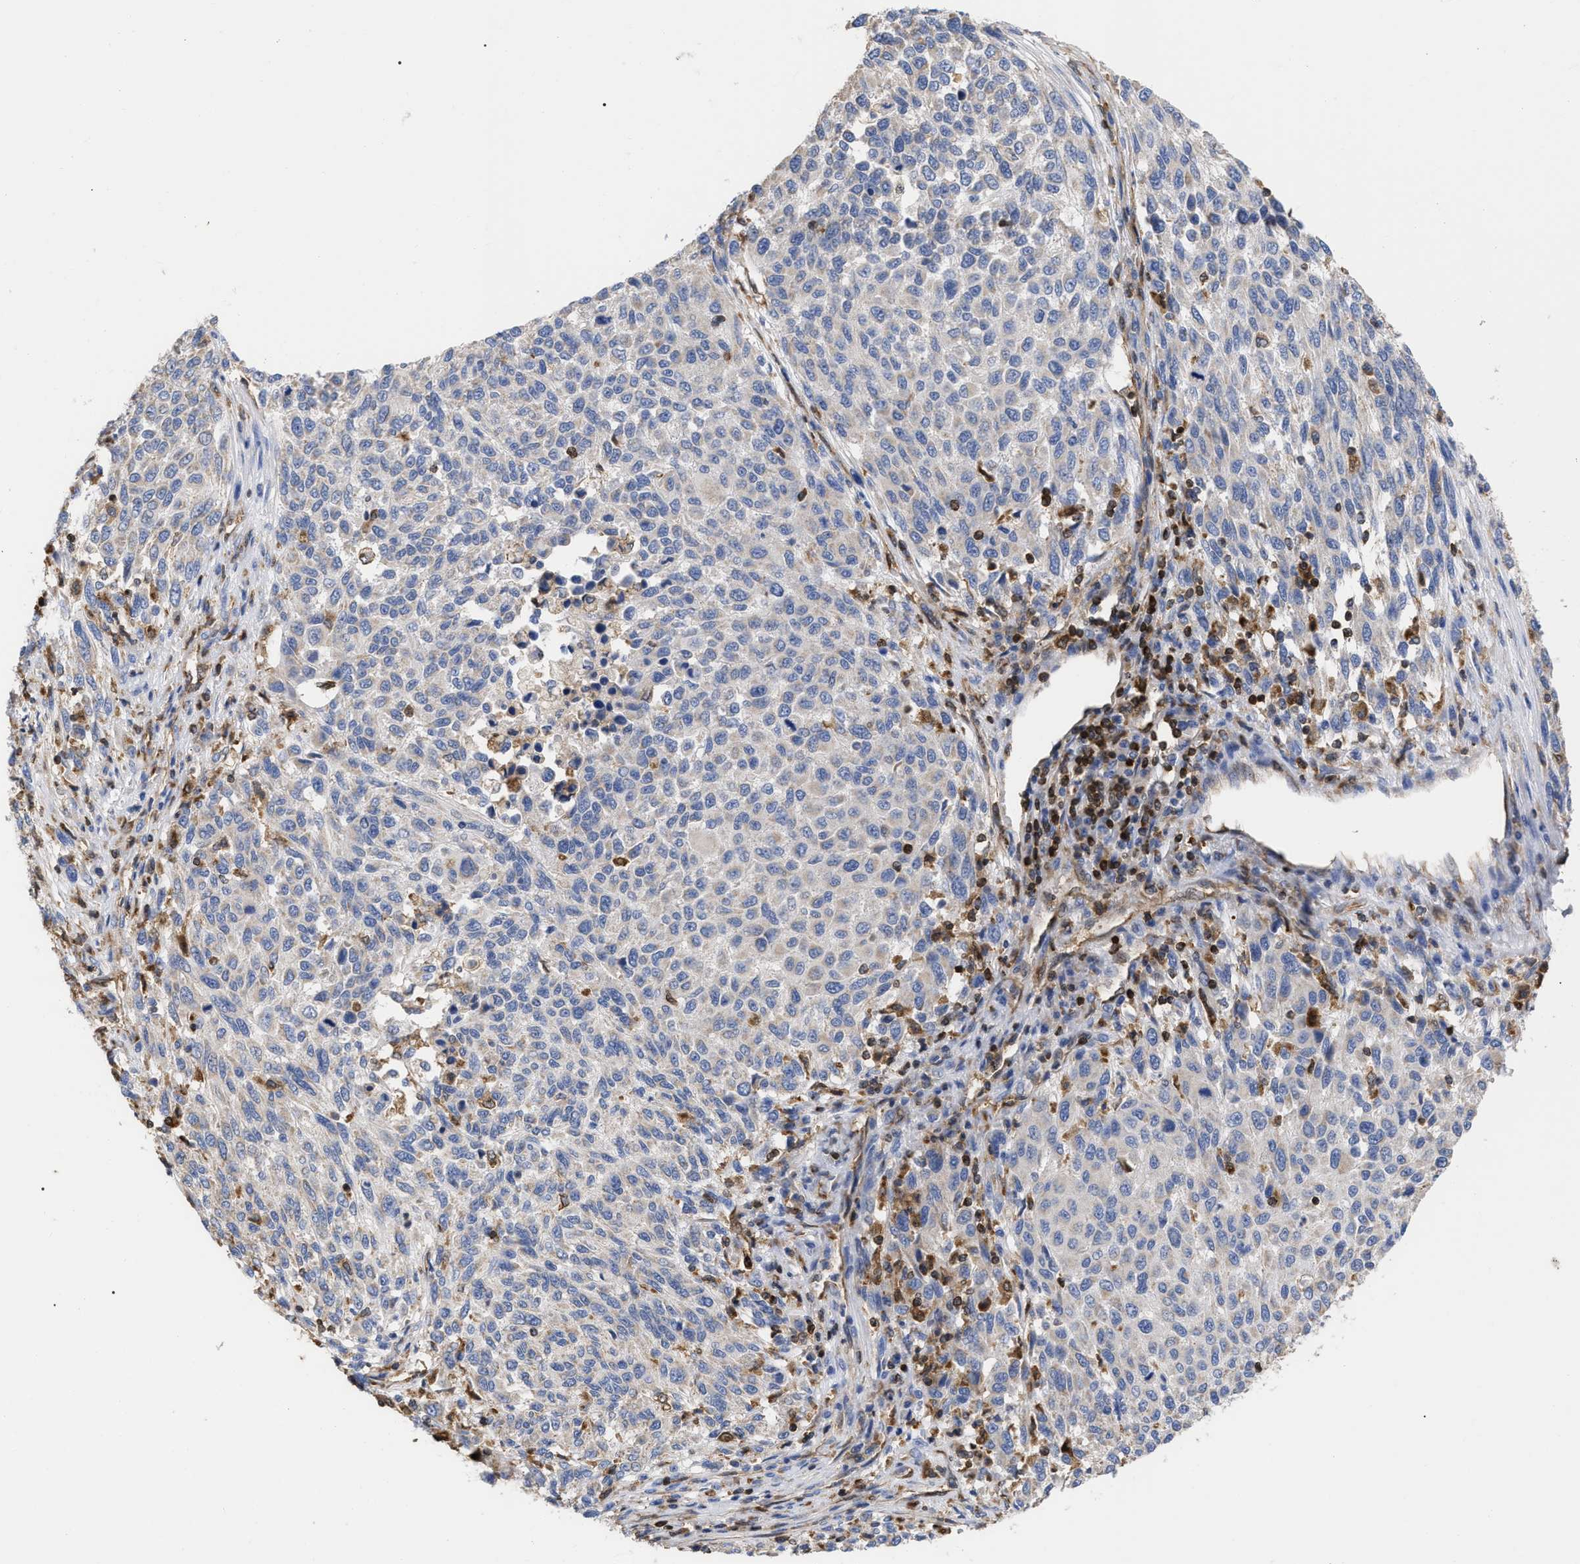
{"staining": {"intensity": "negative", "quantity": "none", "location": "none"}, "tissue": "melanoma", "cell_type": "Tumor cells", "image_type": "cancer", "snomed": [{"axis": "morphology", "description": "Malignant melanoma, Metastatic site"}, {"axis": "topography", "description": "Lymph node"}], "caption": "High magnification brightfield microscopy of malignant melanoma (metastatic site) stained with DAB (brown) and counterstained with hematoxylin (blue): tumor cells show no significant positivity.", "gene": "GIMAP4", "patient": {"sex": "male", "age": 61}}